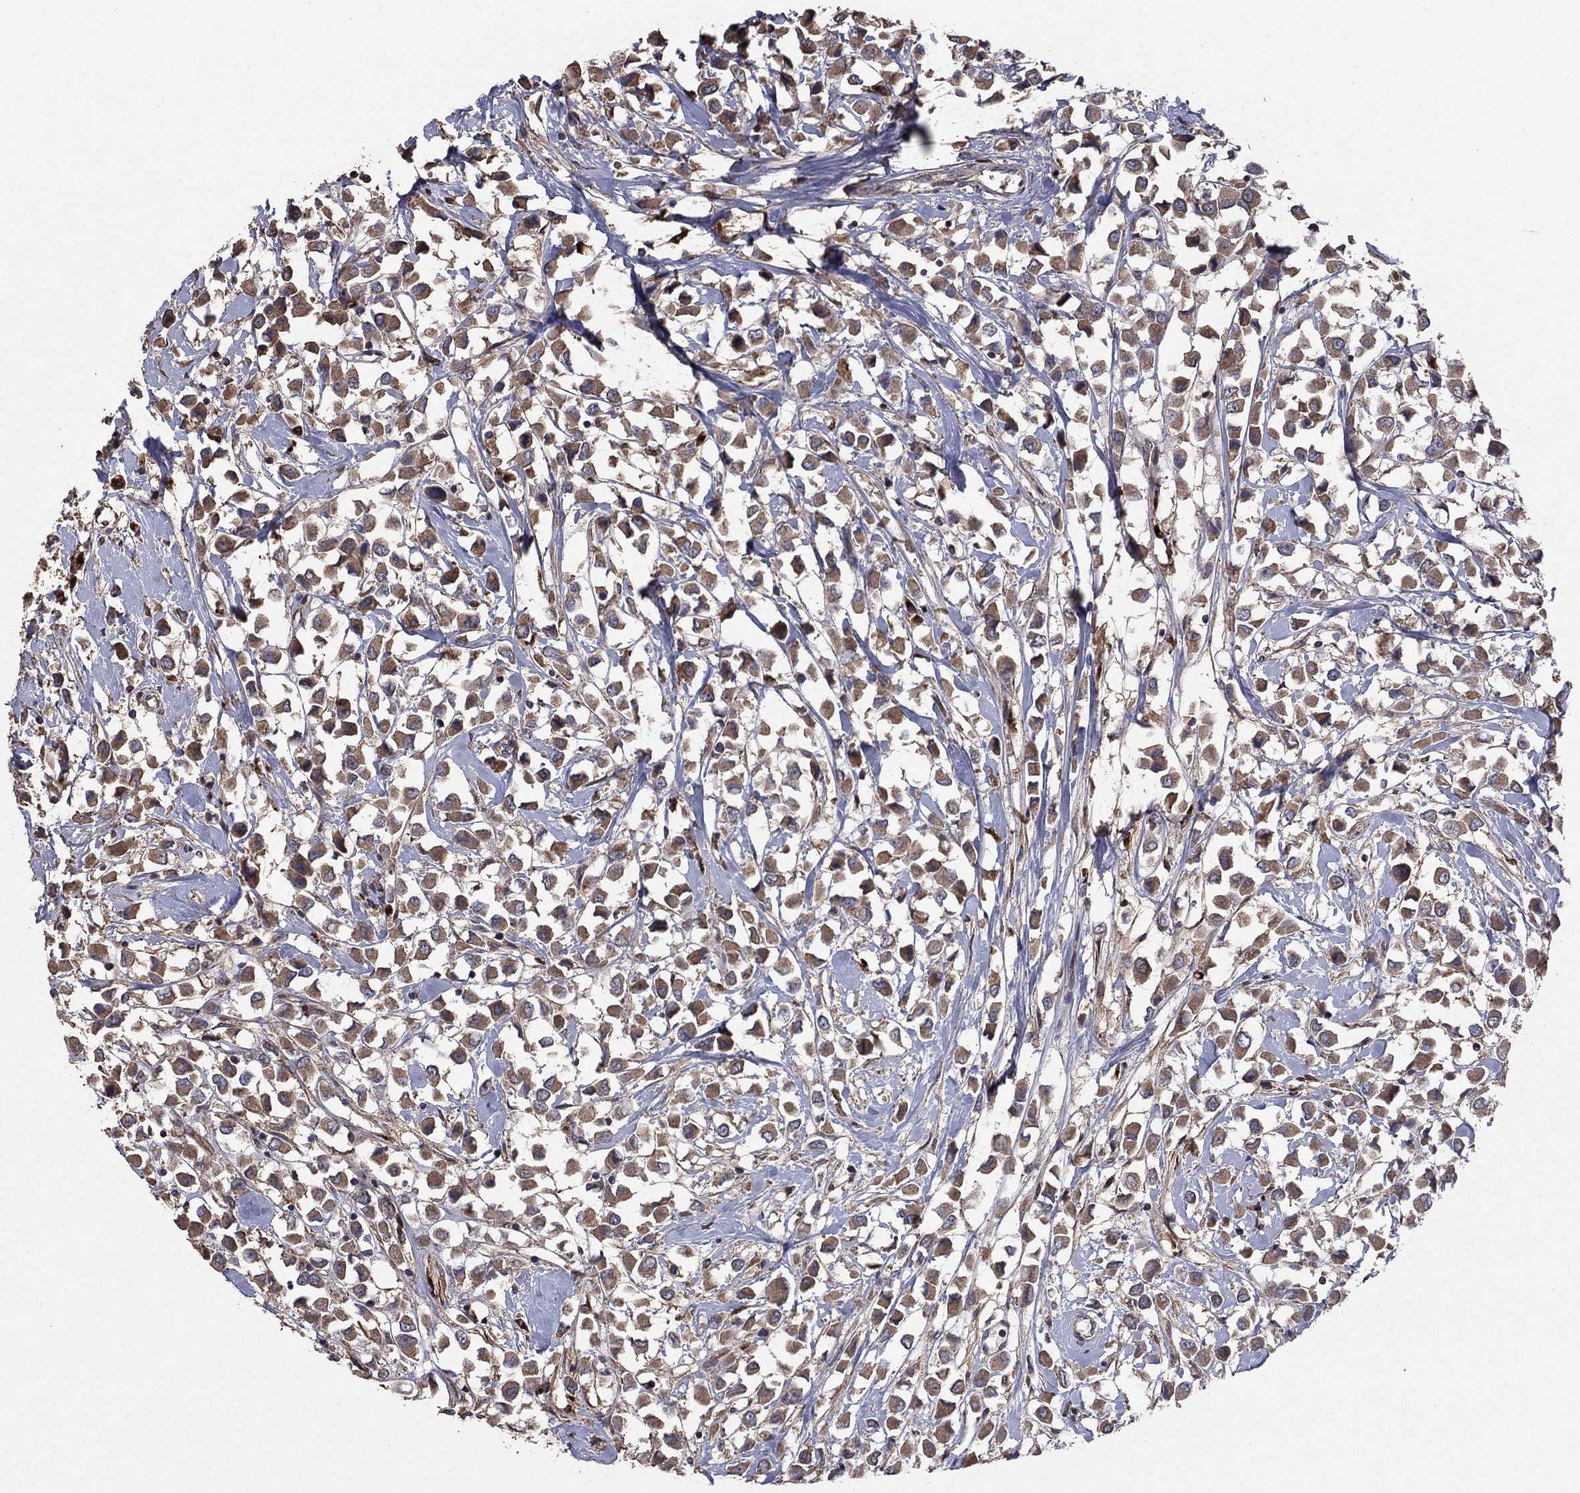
{"staining": {"intensity": "moderate", "quantity": "25%-75%", "location": "cytoplasmic/membranous"}, "tissue": "breast cancer", "cell_type": "Tumor cells", "image_type": "cancer", "snomed": [{"axis": "morphology", "description": "Duct carcinoma"}, {"axis": "topography", "description": "Breast"}], "caption": "Human breast infiltrating ductal carcinoma stained for a protein (brown) shows moderate cytoplasmic/membranous positive staining in about 25%-75% of tumor cells.", "gene": "FLT4", "patient": {"sex": "female", "age": 61}}